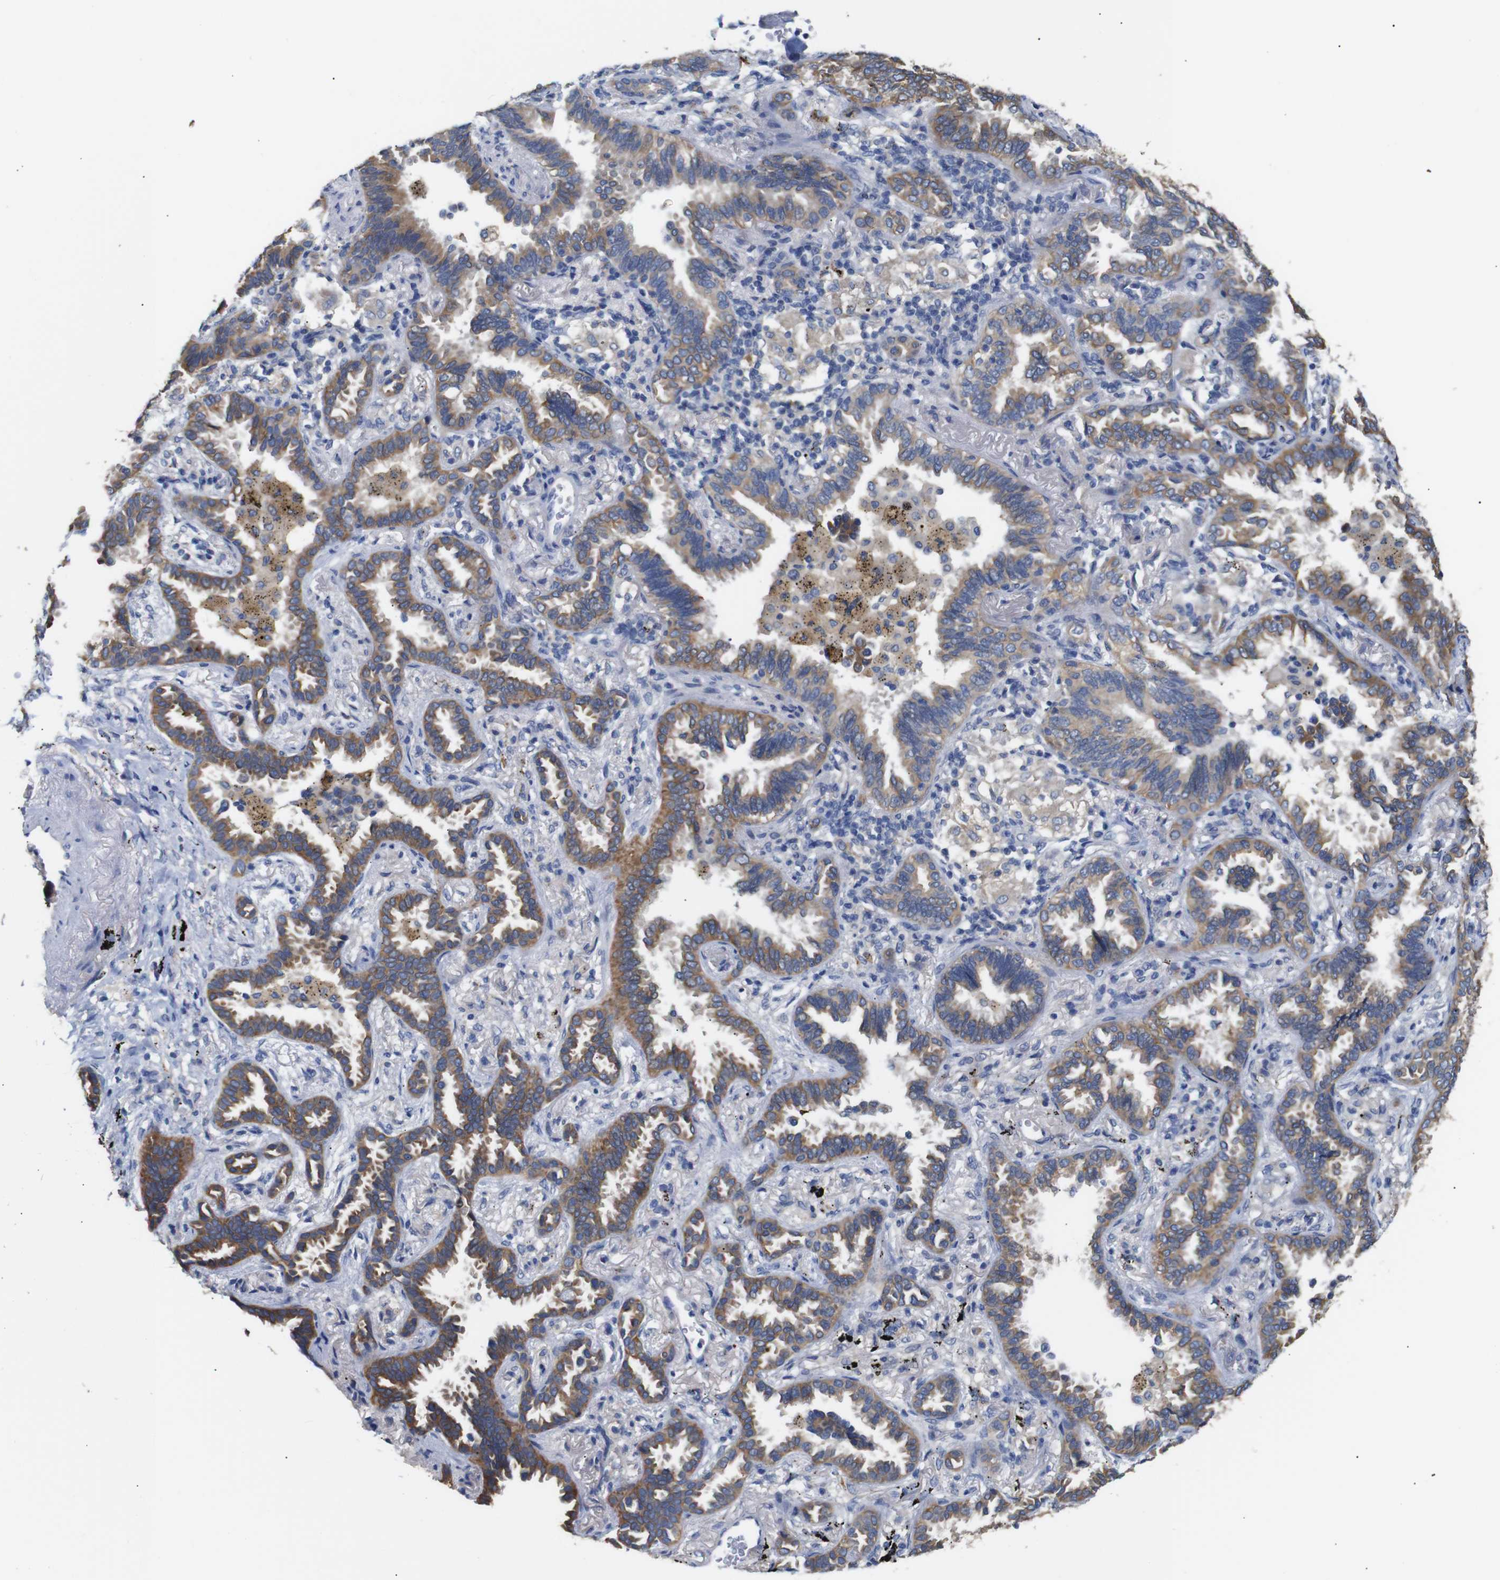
{"staining": {"intensity": "strong", "quantity": ">75%", "location": "cytoplasmic/membranous"}, "tissue": "lung cancer", "cell_type": "Tumor cells", "image_type": "cancer", "snomed": [{"axis": "morphology", "description": "Normal tissue, NOS"}, {"axis": "morphology", "description": "Adenocarcinoma, NOS"}, {"axis": "topography", "description": "Lung"}], "caption": "Adenocarcinoma (lung) stained with a protein marker exhibits strong staining in tumor cells.", "gene": "ALOX15", "patient": {"sex": "male", "age": 59}}